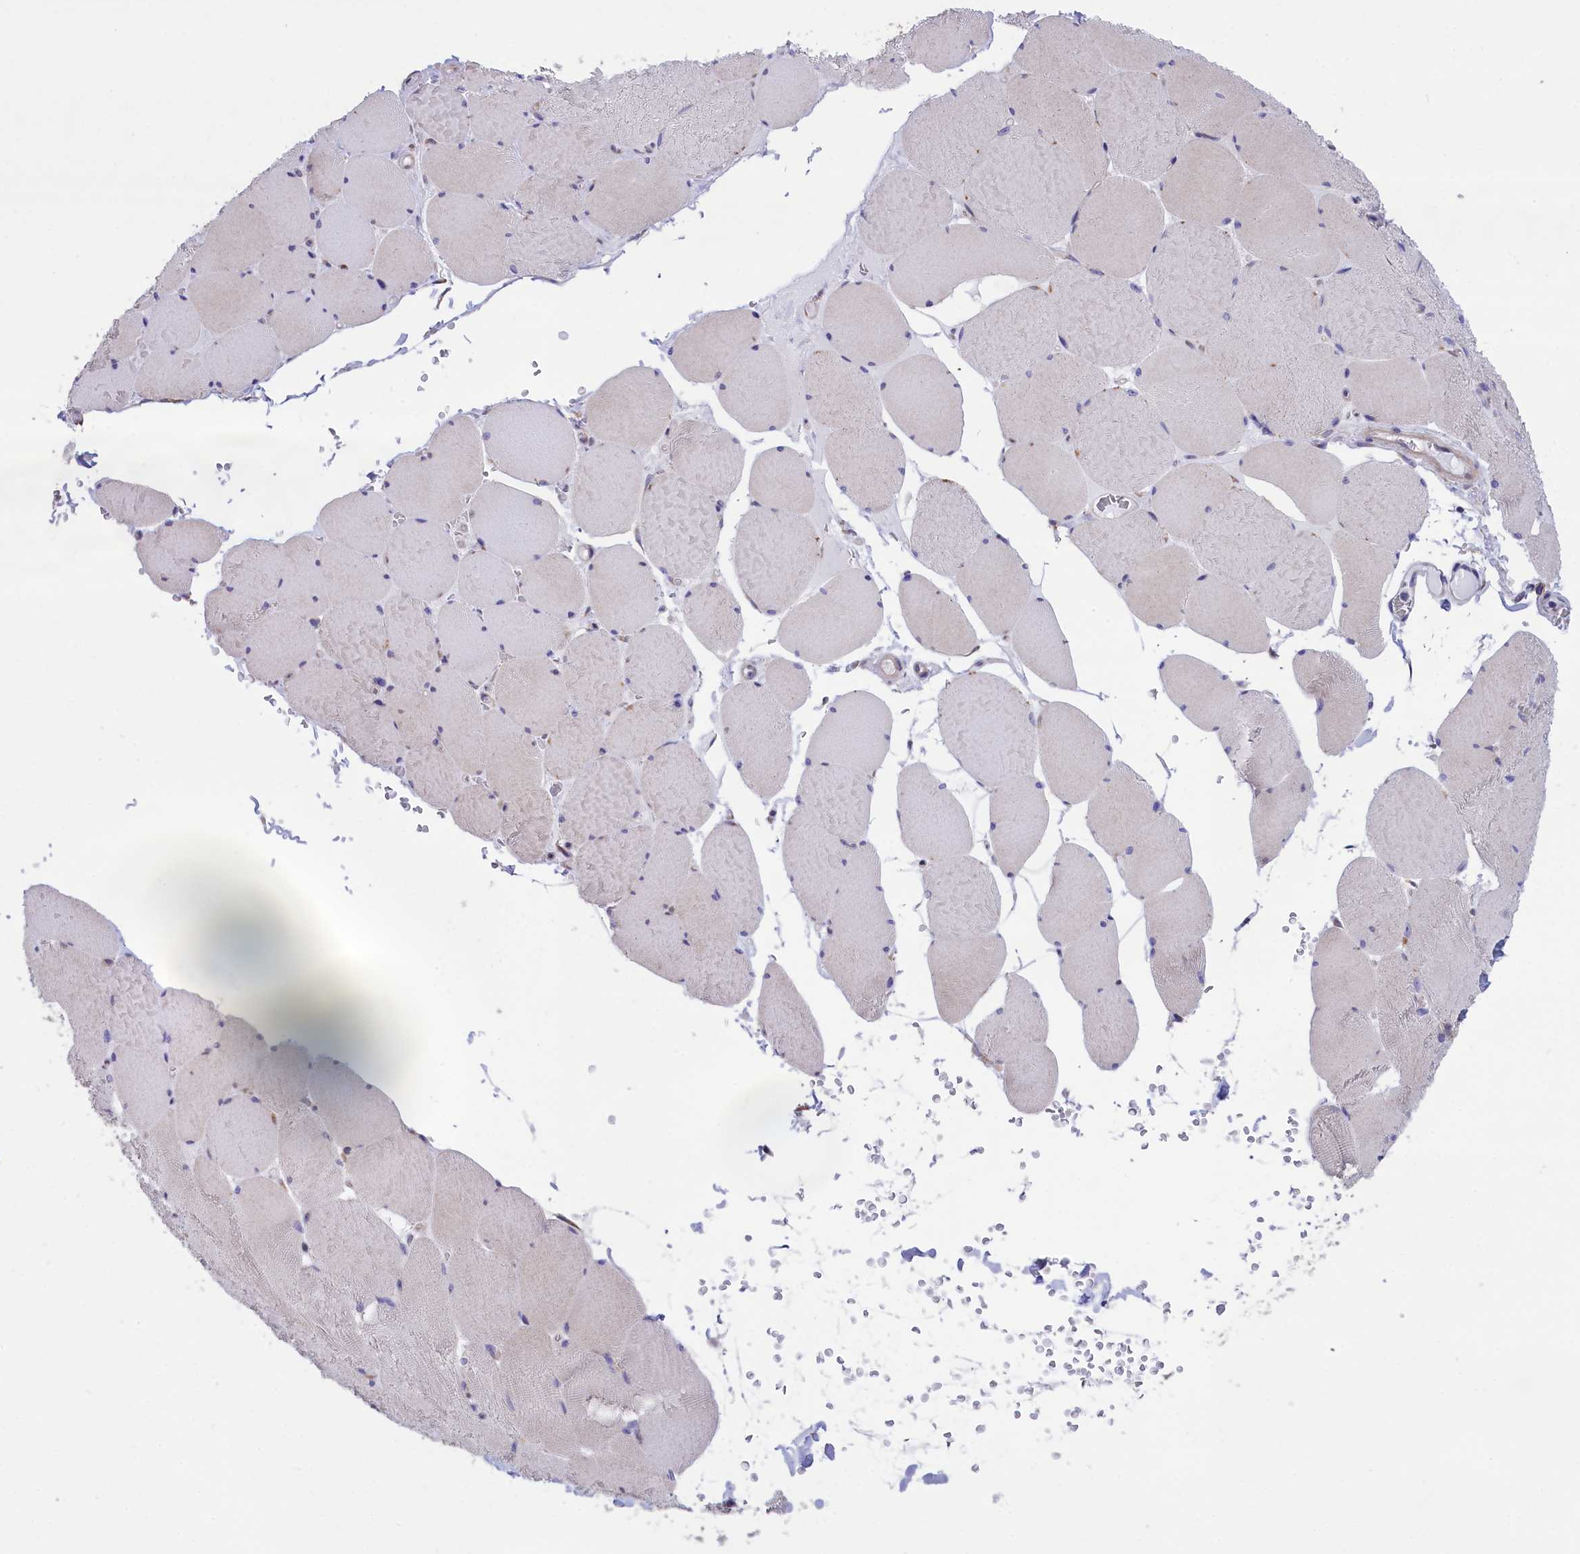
{"staining": {"intensity": "negative", "quantity": "none", "location": "none"}, "tissue": "skeletal muscle", "cell_type": "Myocytes", "image_type": "normal", "snomed": [{"axis": "morphology", "description": "Normal tissue, NOS"}, {"axis": "topography", "description": "Skeletal muscle"}, {"axis": "topography", "description": "Head-Neck"}], "caption": "High power microscopy photomicrograph of an immunohistochemistry (IHC) histopathology image of benign skeletal muscle, revealing no significant positivity in myocytes.", "gene": "CYP2U1", "patient": {"sex": "male", "age": 66}}